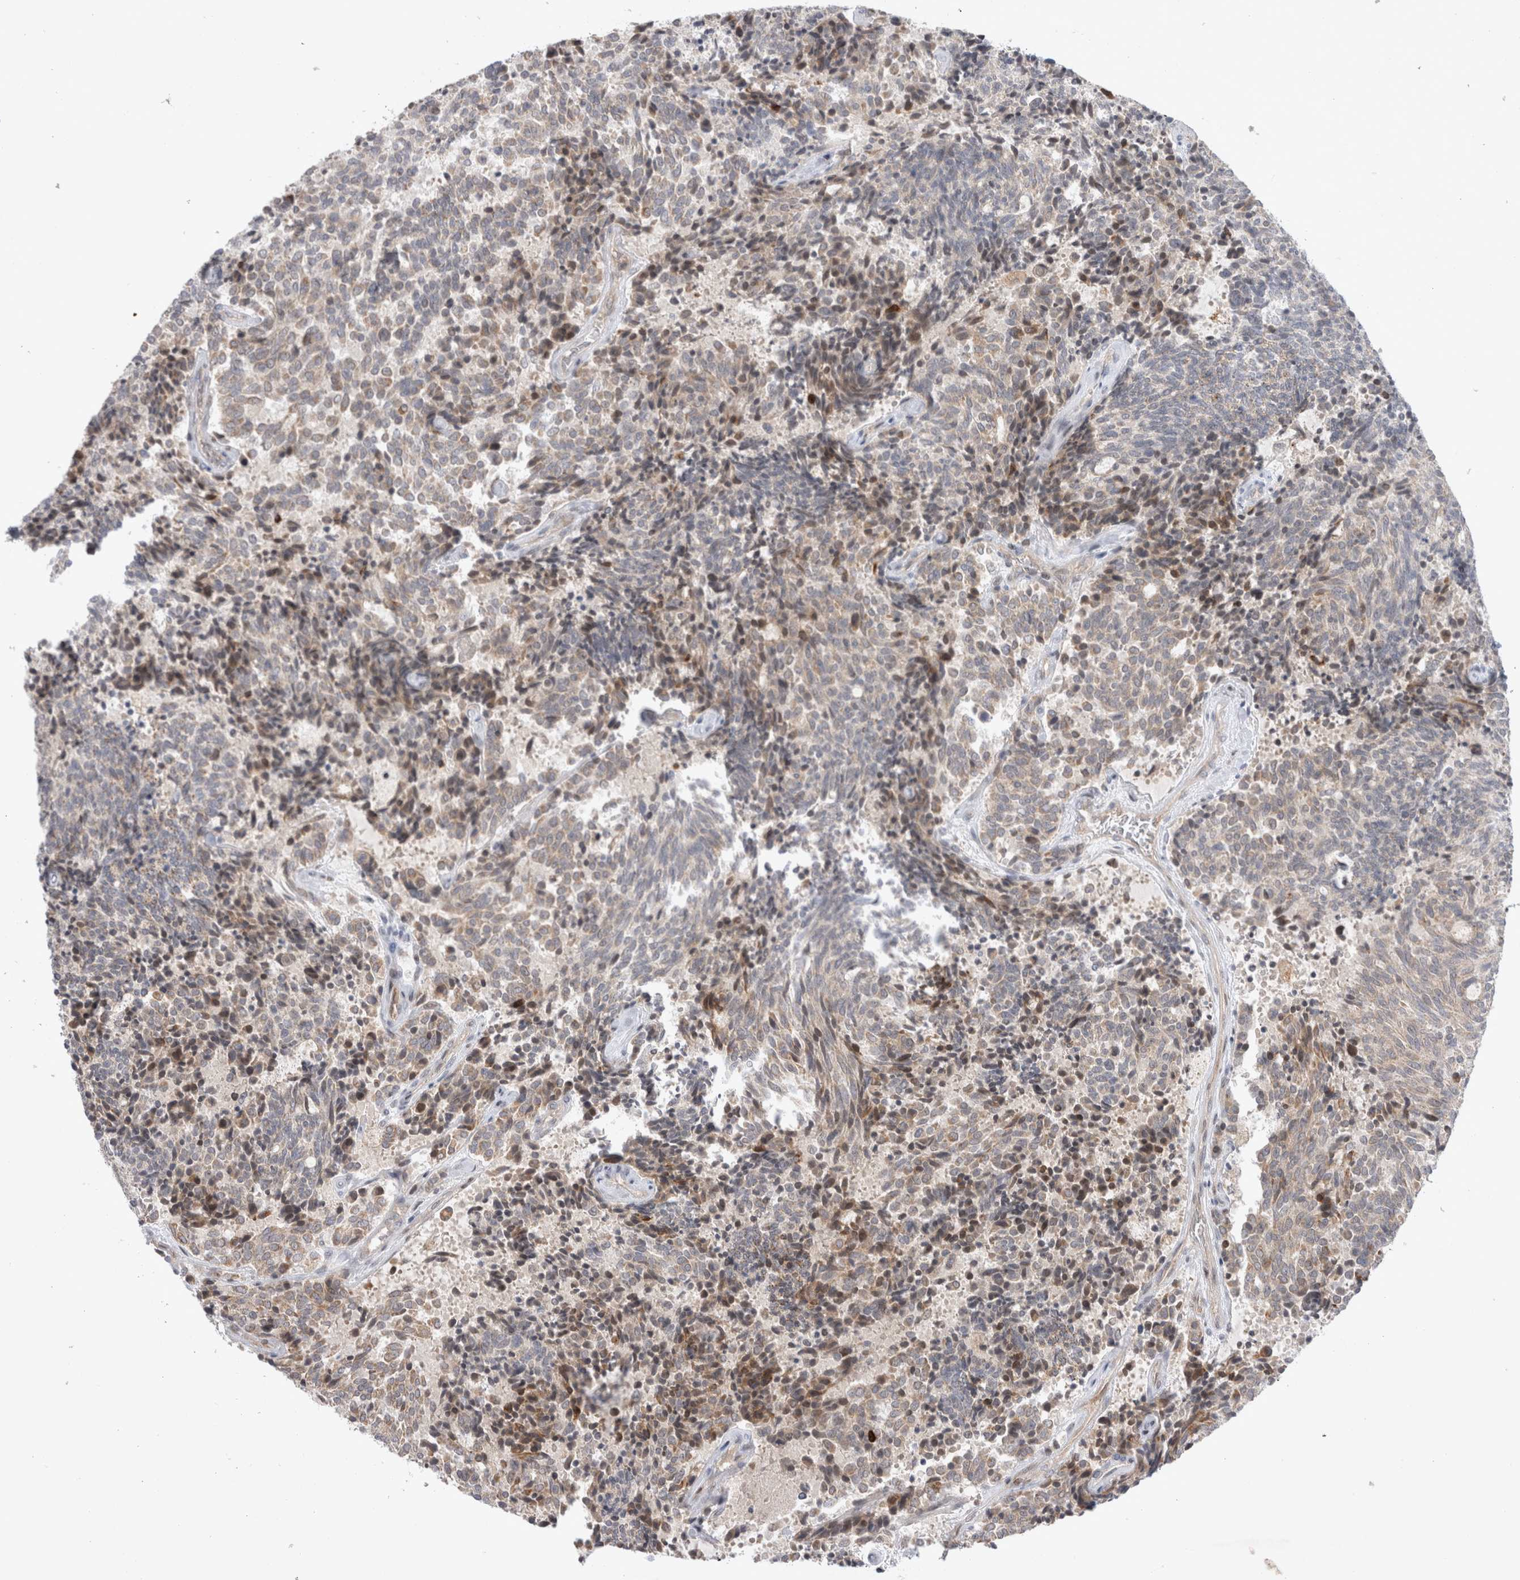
{"staining": {"intensity": "moderate", "quantity": "<25%", "location": "cytoplasmic/membranous"}, "tissue": "carcinoid", "cell_type": "Tumor cells", "image_type": "cancer", "snomed": [{"axis": "morphology", "description": "Carcinoid, malignant, NOS"}, {"axis": "topography", "description": "Pancreas"}], "caption": "Protein analysis of carcinoid tissue shows moderate cytoplasmic/membranous staining in about <25% of tumor cells. The staining was performed using DAB to visualize the protein expression in brown, while the nuclei were stained in blue with hematoxylin (Magnification: 20x).", "gene": "PLEKHM1", "patient": {"sex": "female", "age": 54}}